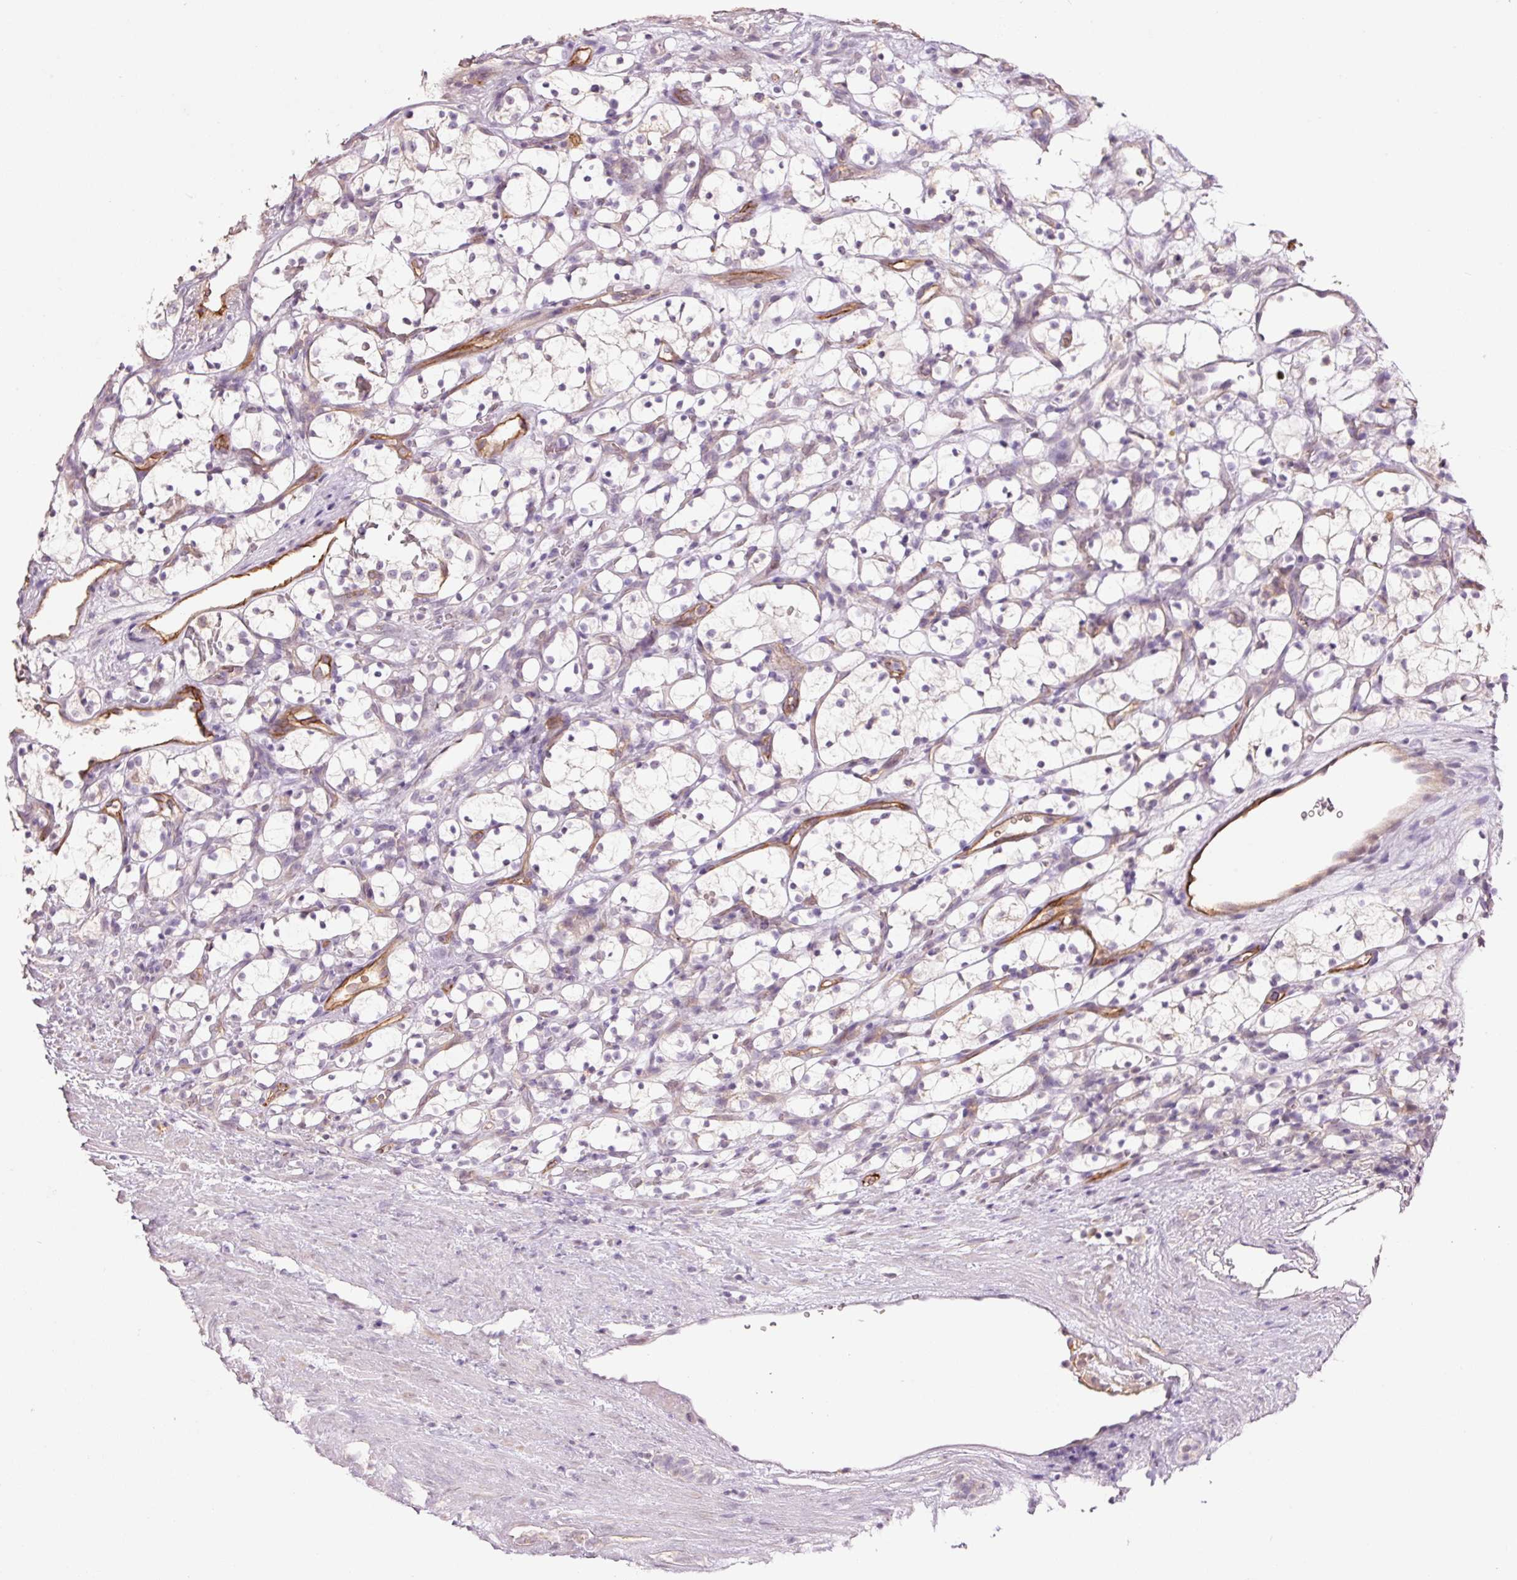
{"staining": {"intensity": "negative", "quantity": "none", "location": "none"}, "tissue": "renal cancer", "cell_type": "Tumor cells", "image_type": "cancer", "snomed": [{"axis": "morphology", "description": "Adenocarcinoma, NOS"}, {"axis": "topography", "description": "Kidney"}], "caption": "High power microscopy histopathology image of an immunohistochemistry photomicrograph of renal cancer, revealing no significant staining in tumor cells. Nuclei are stained in blue.", "gene": "SLC1A4", "patient": {"sex": "female", "age": 69}}